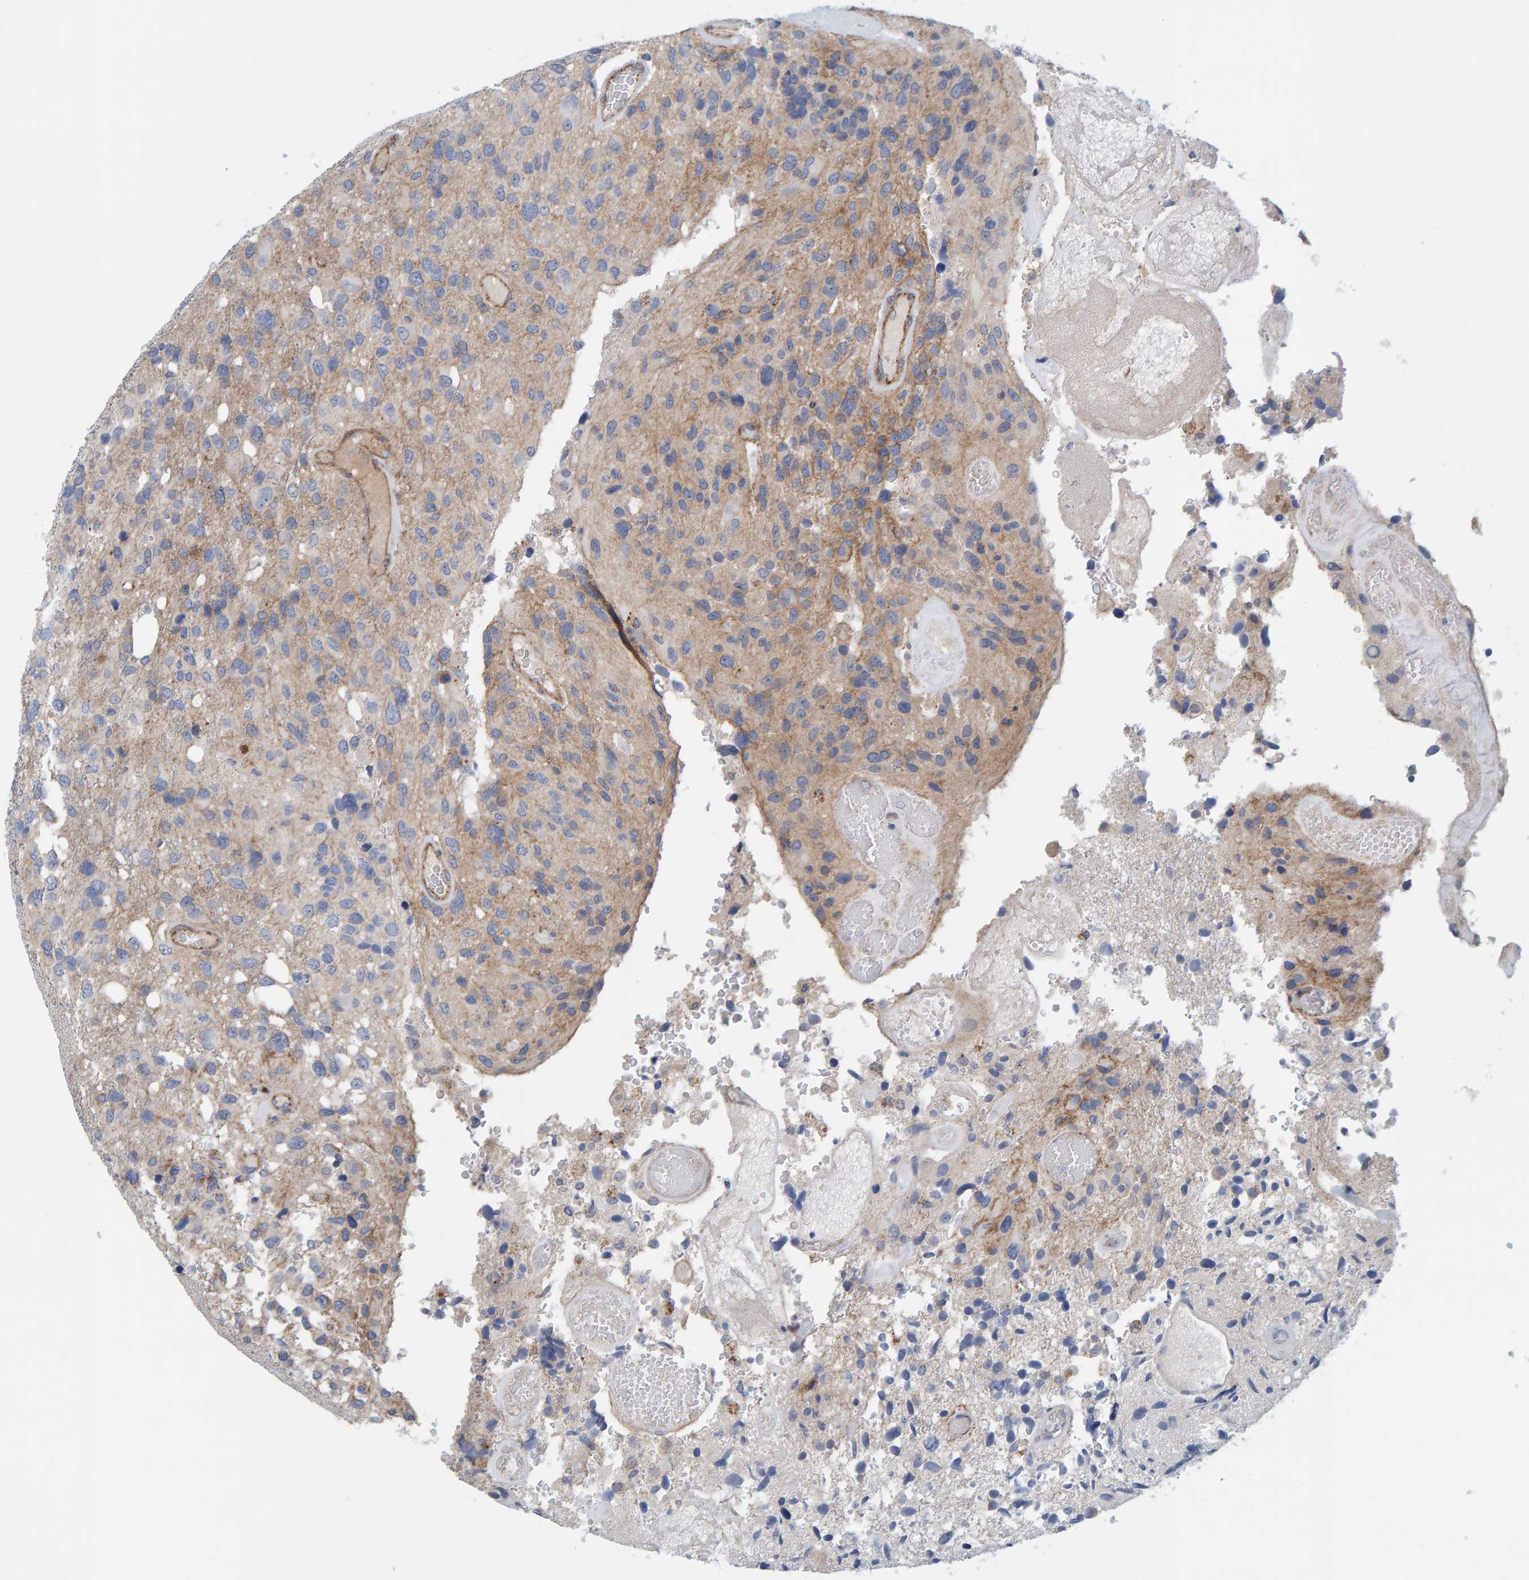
{"staining": {"intensity": "negative", "quantity": "none", "location": "none"}, "tissue": "glioma", "cell_type": "Tumor cells", "image_type": "cancer", "snomed": [{"axis": "morphology", "description": "Glioma, malignant, High grade"}, {"axis": "topography", "description": "Brain"}], "caption": "Immunohistochemistry of glioma displays no positivity in tumor cells.", "gene": "KRBA2", "patient": {"sex": "female", "age": 58}}